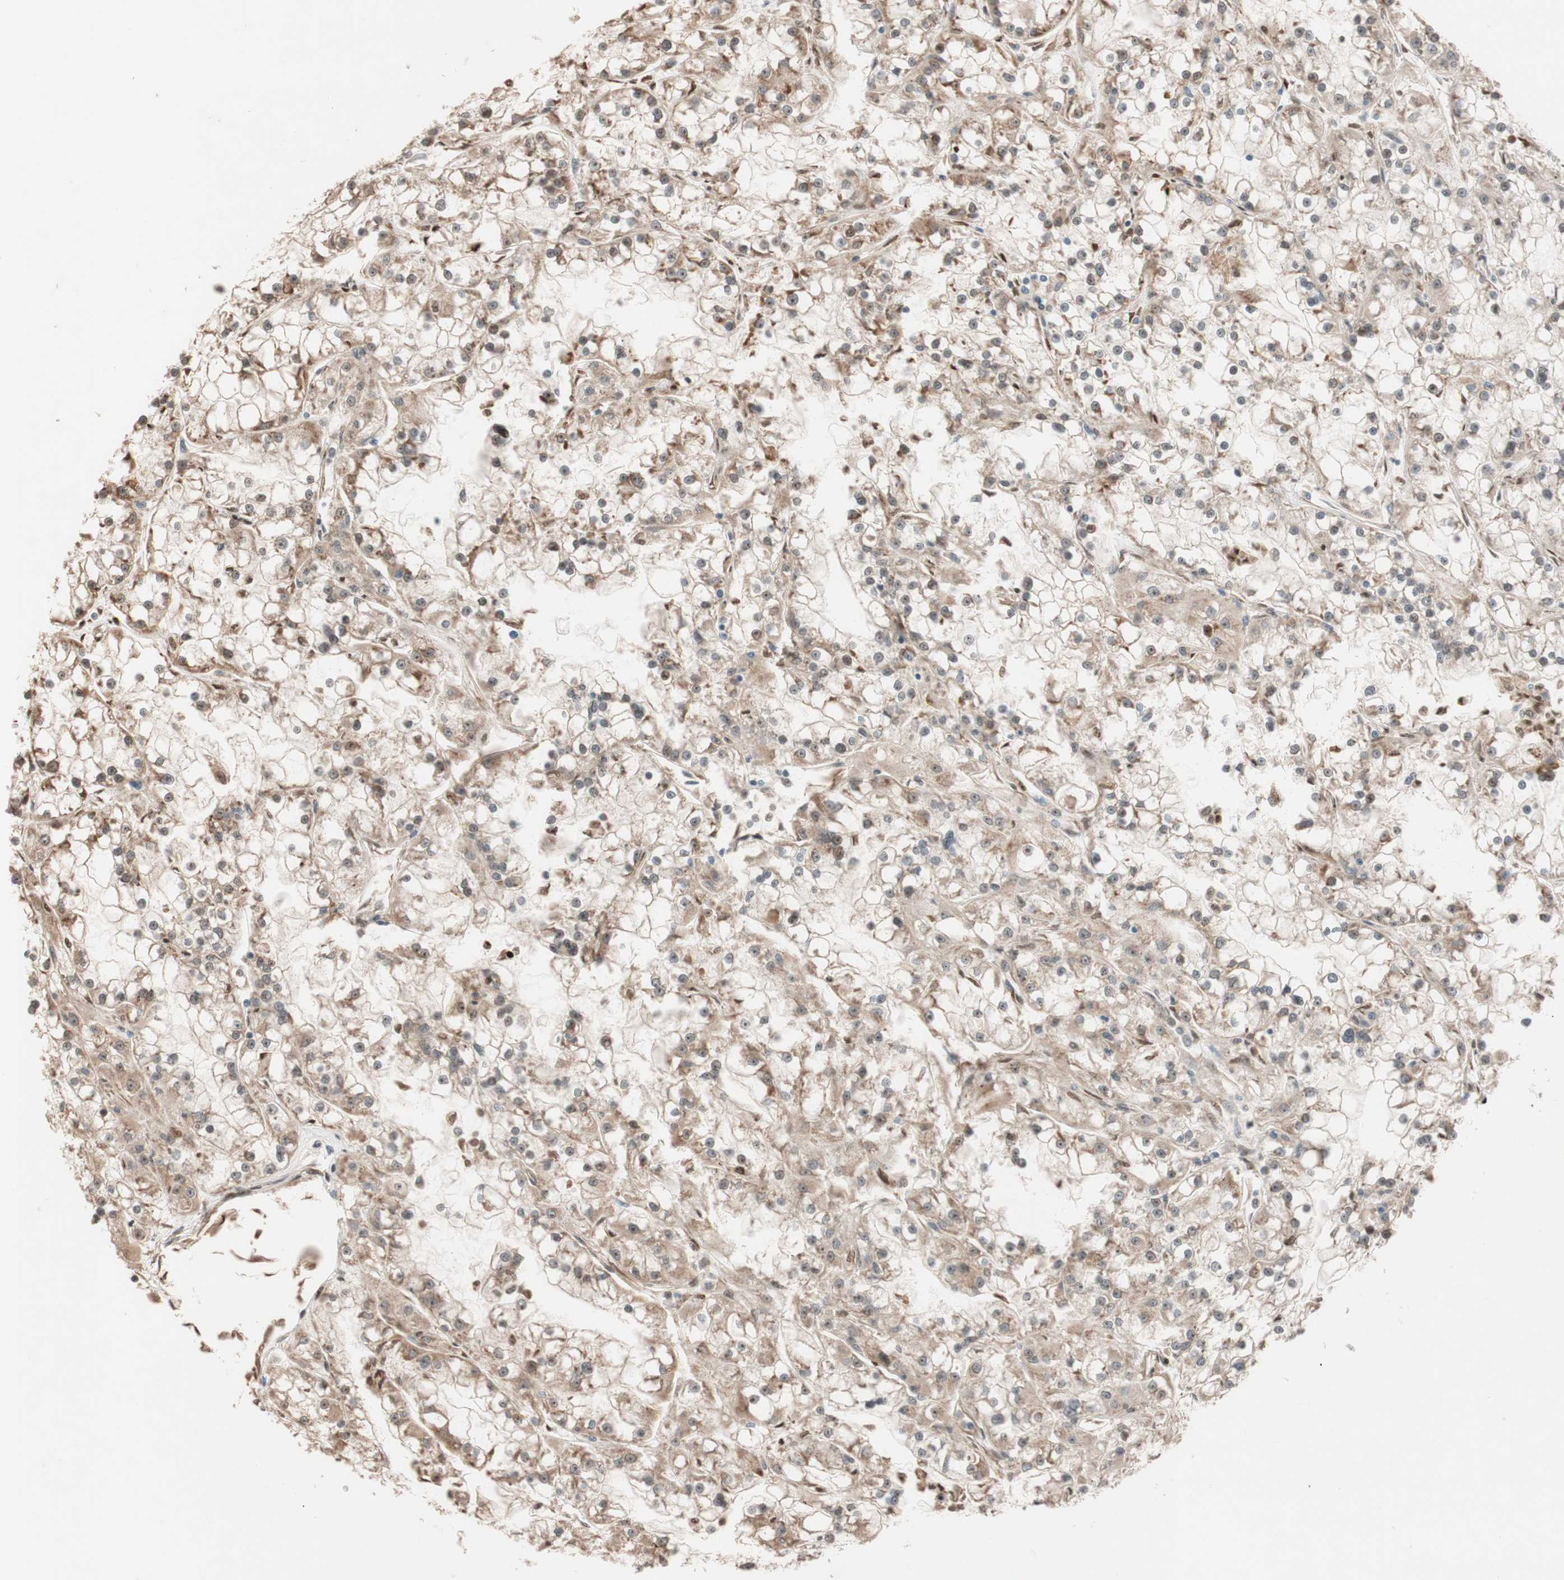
{"staining": {"intensity": "weak", "quantity": "25%-75%", "location": "cytoplasmic/membranous"}, "tissue": "renal cancer", "cell_type": "Tumor cells", "image_type": "cancer", "snomed": [{"axis": "morphology", "description": "Adenocarcinoma, NOS"}, {"axis": "topography", "description": "Kidney"}], "caption": "Protein expression analysis of renal cancer (adenocarcinoma) reveals weak cytoplasmic/membranous positivity in approximately 25%-75% of tumor cells.", "gene": "CCNC", "patient": {"sex": "female", "age": 52}}